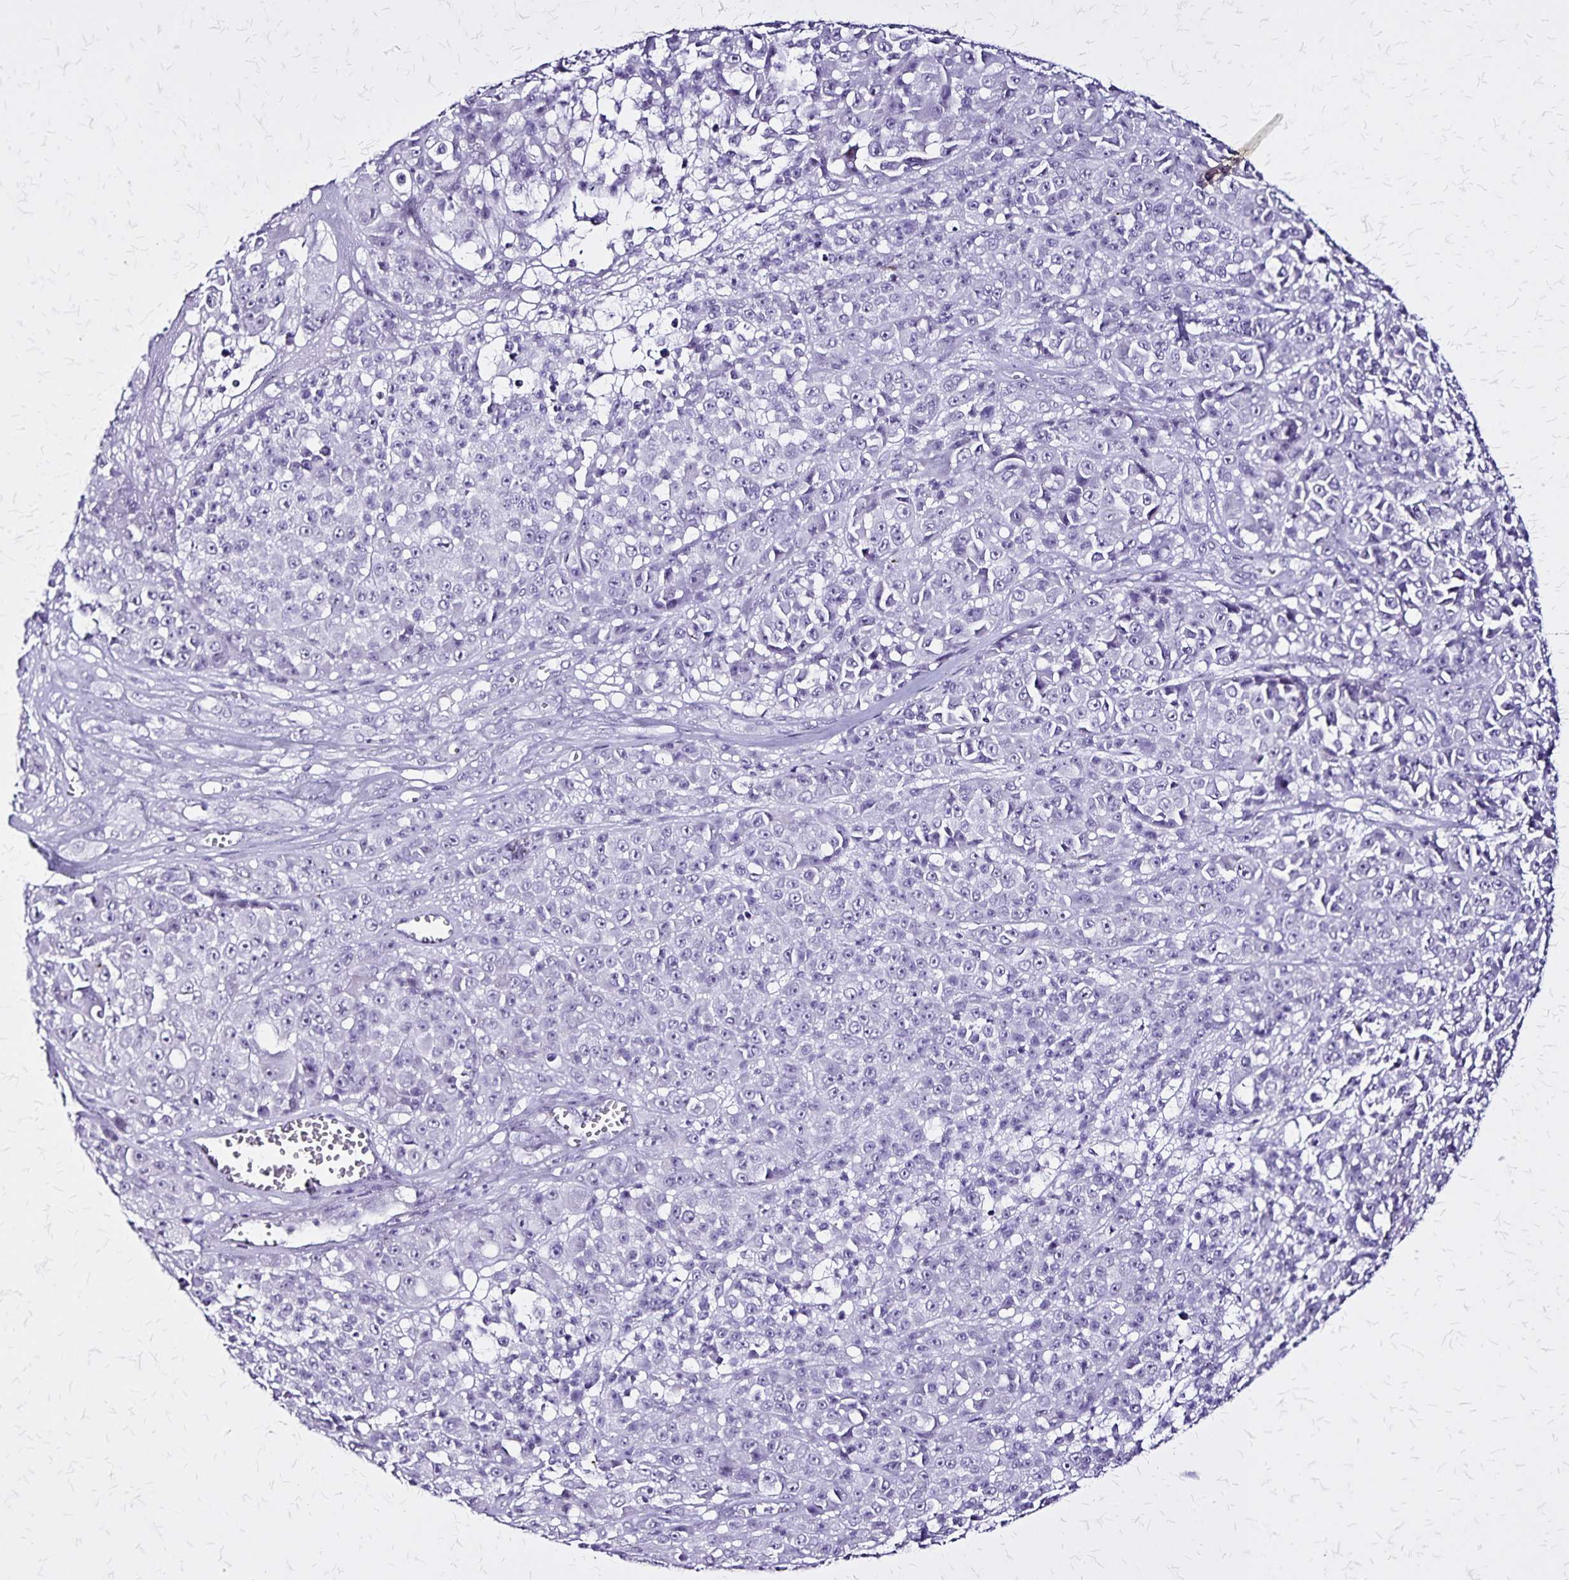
{"staining": {"intensity": "negative", "quantity": "none", "location": "none"}, "tissue": "melanoma", "cell_type": "Tumor cells", "image_type": "cancer", "snomed": [{"axis": "morphology", "description": "Malignant melanoma, NOS"}, {"axis": "topography", "description": "Skin"}, {"axis": "topography", "description": "Skin of back"}], "caption": "Protein analysis of malignant melanoma demonstrates no significant expression in tumor cells. (Brightfield microscopy of DAB (3,3'-diaminobenzidine) immunohistochemistry (IHC) at high magnification).", "gene": "KRT2", "patient": {"sex": "male", "age": 91}}